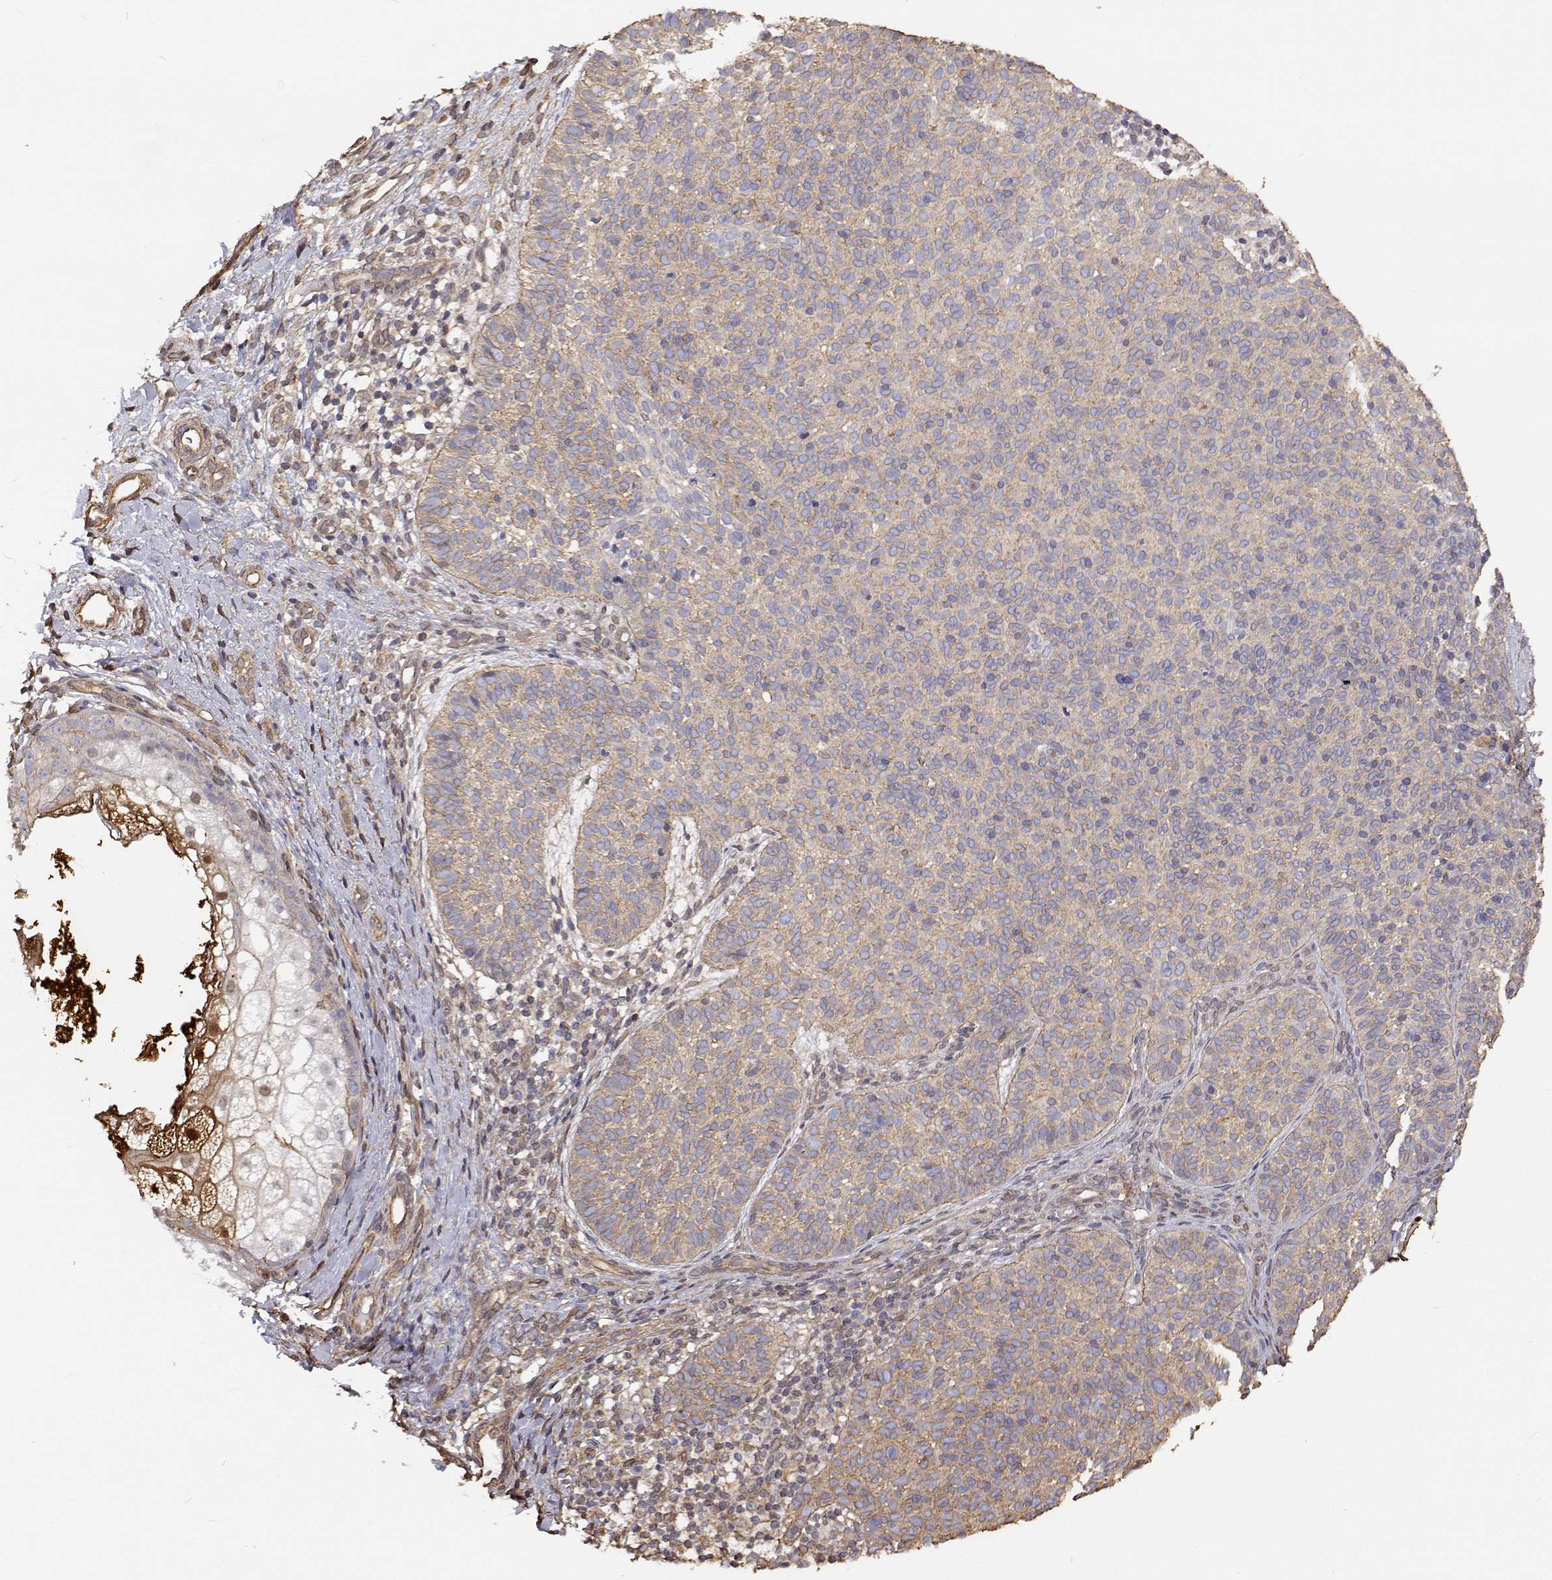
{"staining": {"intensity": "weak", "quantity": "<25%", "location": "cytoplasmic/membranous"}, "tissue": "skin cancer", "cell_type": "Tumor cells", "image_type": "cancer", "snomed": [{"axis": "morphology", "description": "Basal cell carcinoma"}, {"axis": "topography", "description": "Skin"}], "caption": "A micrograph of human basal cell carcinoma (skin) is negative for staining in tumor cells.", "gene": "GSDMA", "patient": {"sex": "male", "age": 57}}